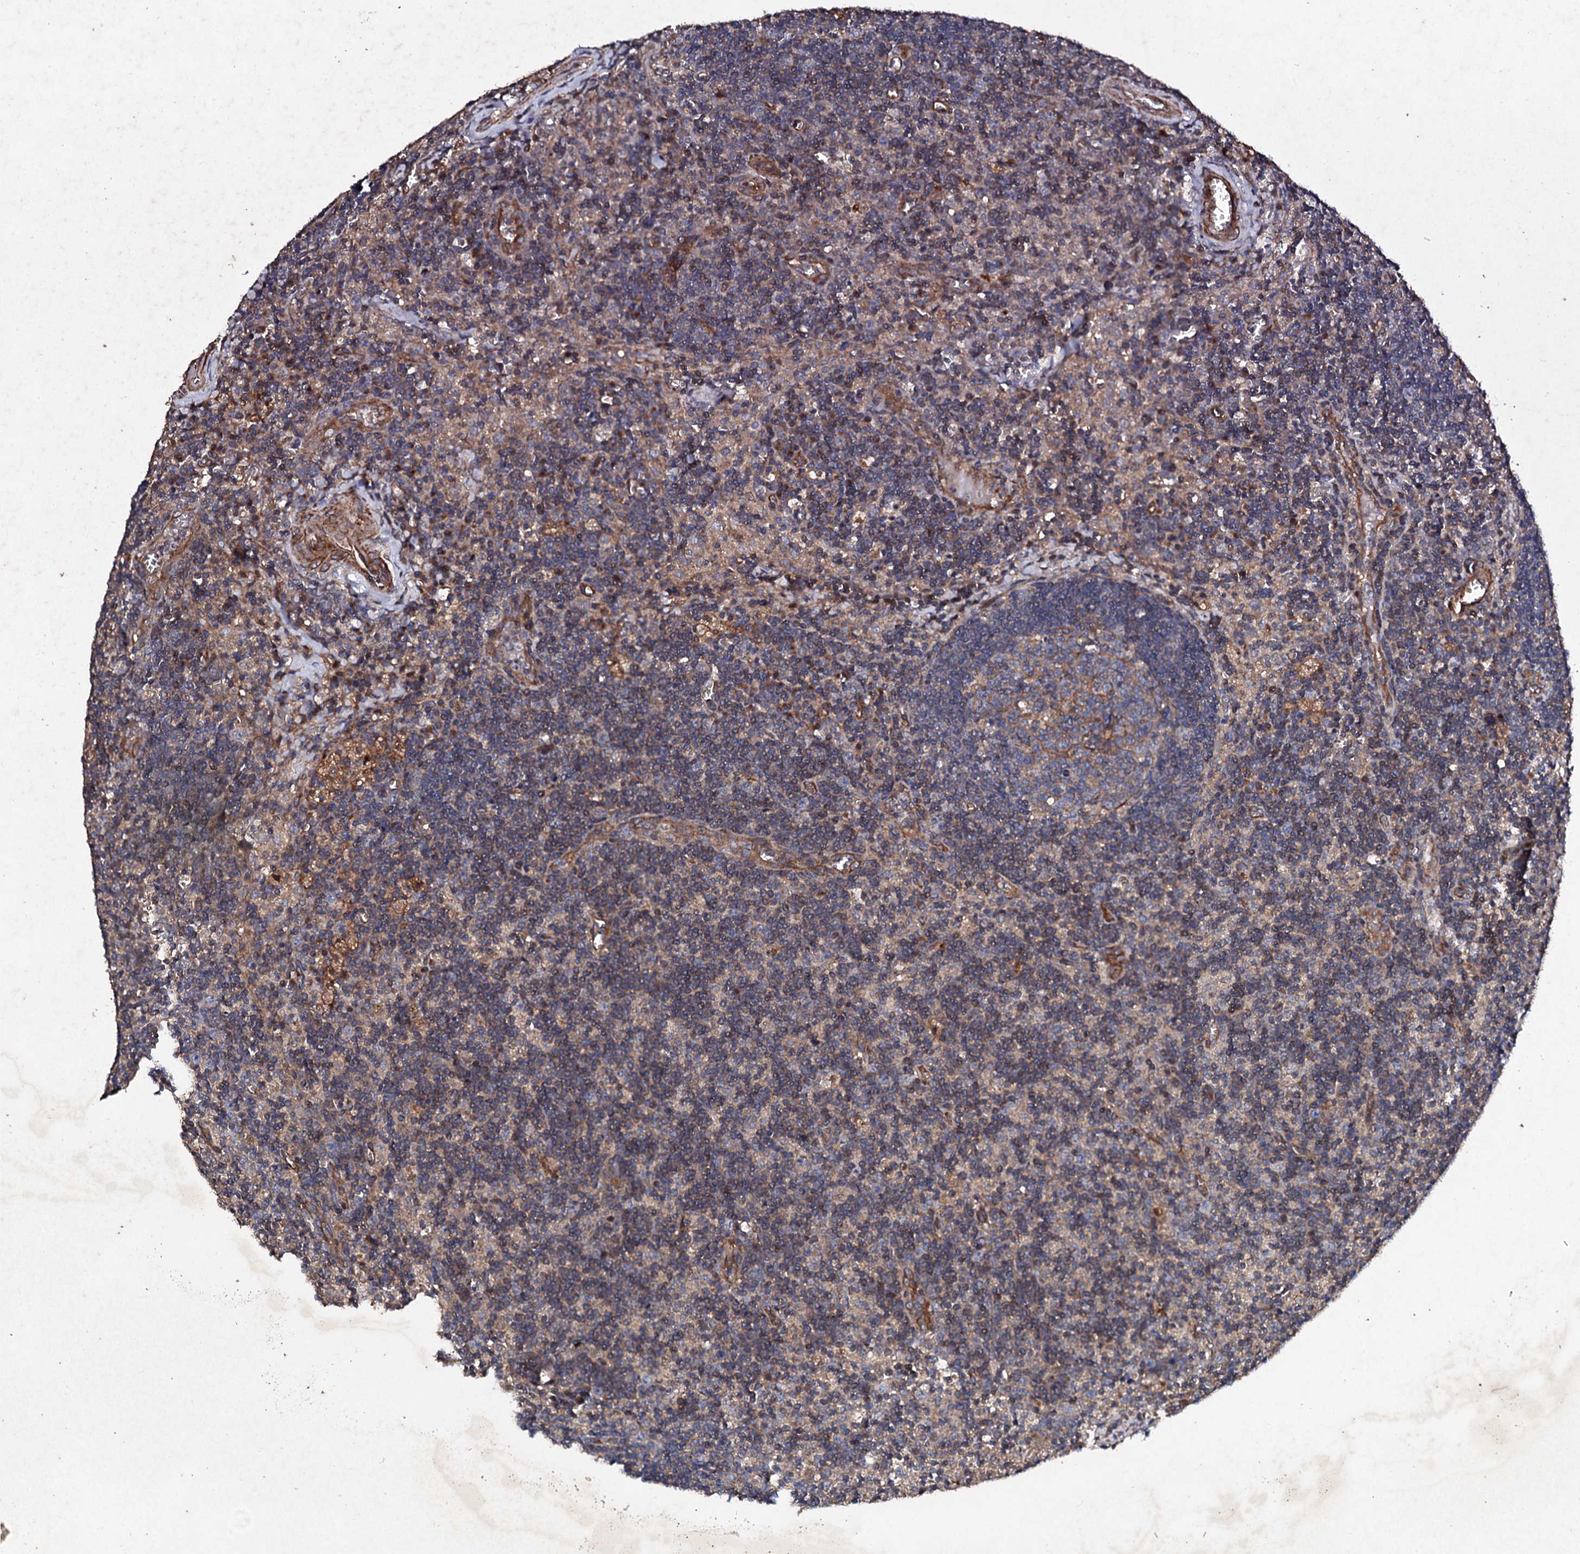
{"staining": {"intensity": "weak", "quantity": ">75%", "location": "cytoplasmic/membranous"}, "tissue": "lymph node", "cell_type": "Germinal center cells", "image_type": "normal", "snomed": [{"axis": "morphology", "description": "Normal tissue, NOS"}, {"axis": "topography", "description": "Lymph node"}], "caption": "Immunohistochemistry (IHC) of benign human lymph node exhibits low levels of weak cytoplasmic/membranous staining in about >75% of germinal center cells.", "gene": "MOCOS", "patient": {"sex": "male", "age": 58}}